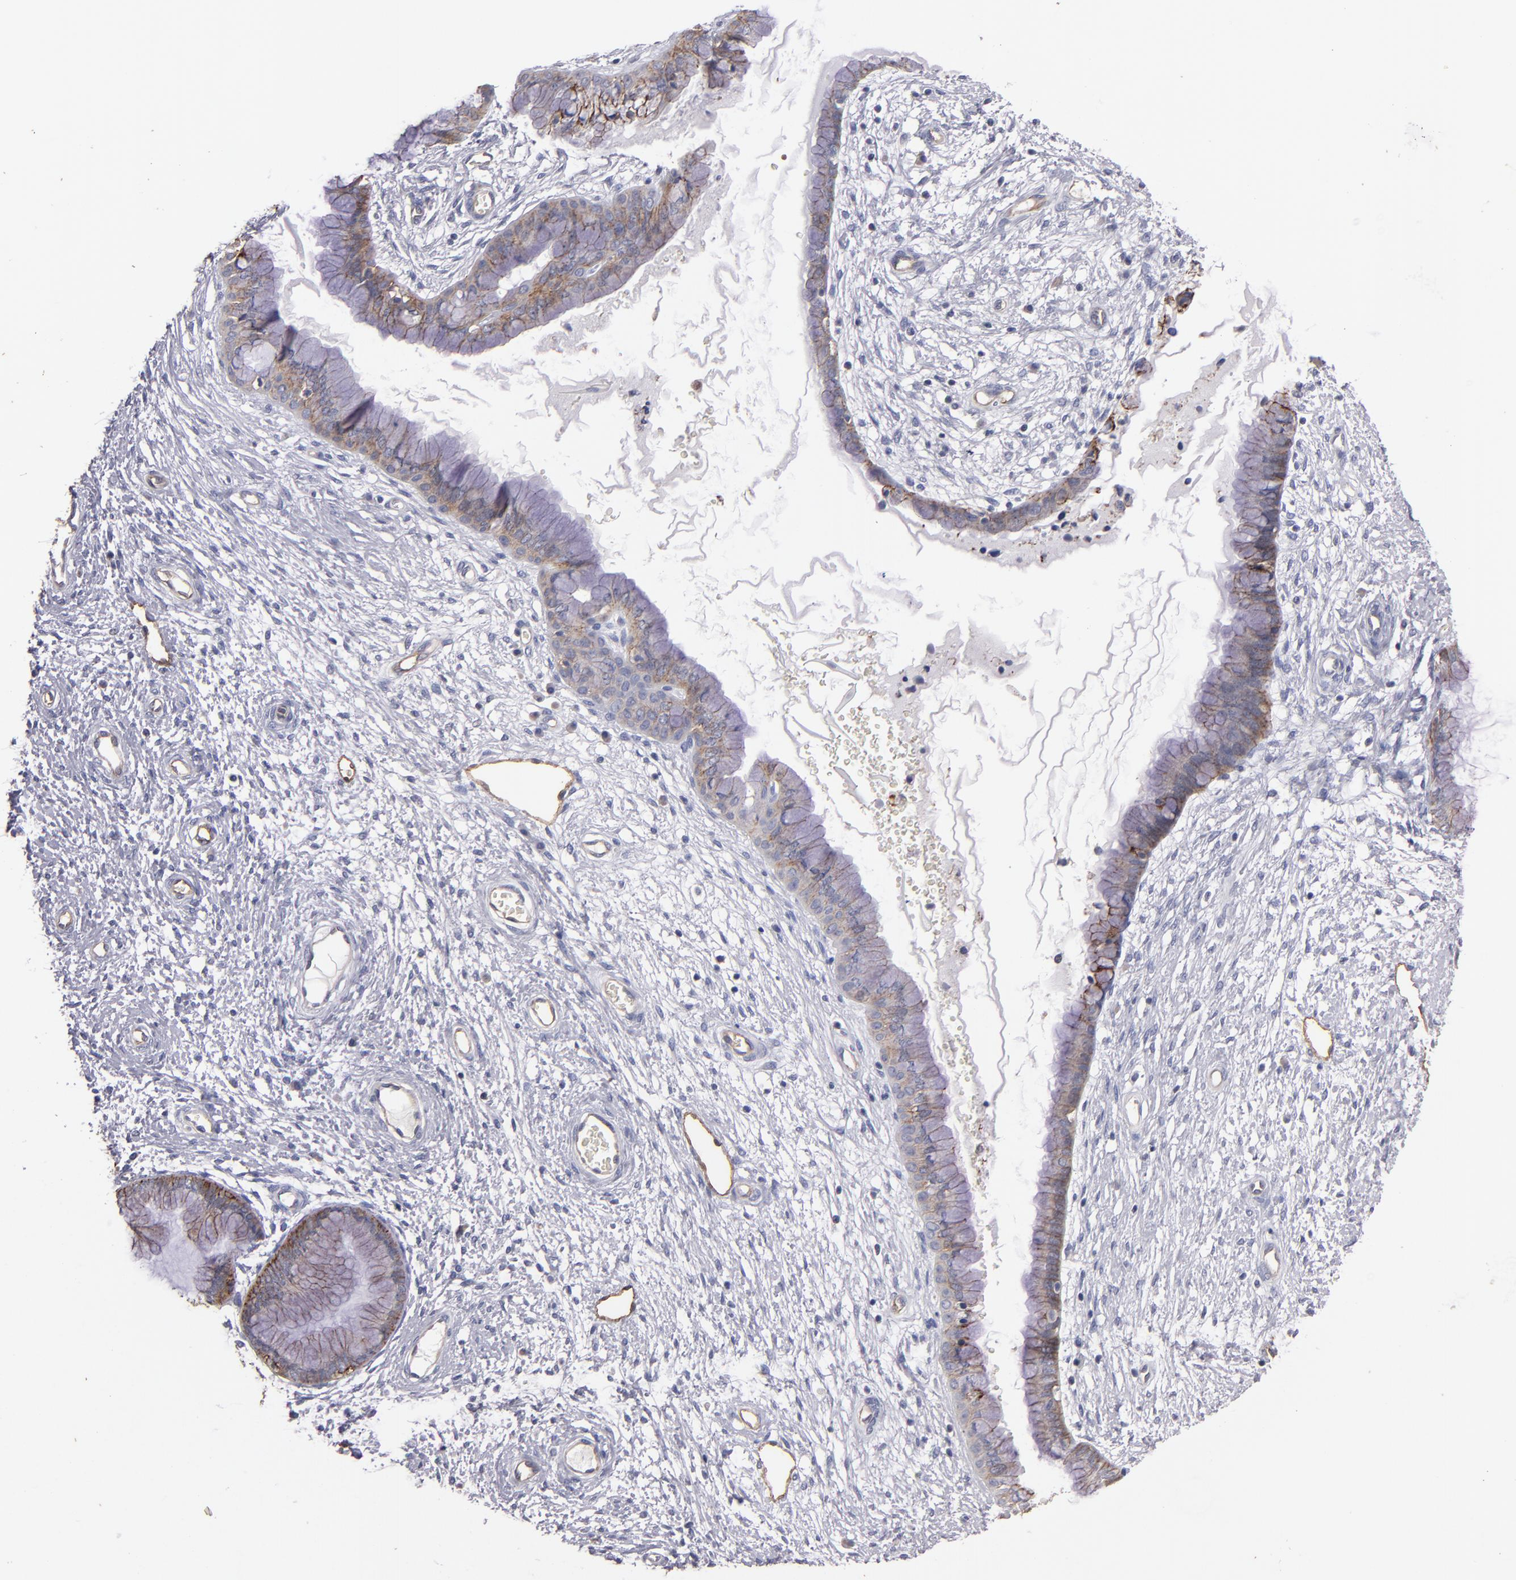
{"staining": {"intensity": "moderate", "quantity": "25%-75%", "location": "cytoplasmic/membranous"}, "tissue": "cervix", "cell_type": "Glandular cells", "image_type": "normal", "snomed": [{"axis": "morphology", "description": "Normal tissue, NOS"}, {"axis": "topography", "description": "Cervix"}], "caption": "Immunohistochemistry (IHC) micrograph of benign human cervix stained for a protein (brown), which displays medium levels of moderate cytoplasmic/membranous positivity in about 25%-75% of glandular cells.", "gene": "CLDN5", "patient": {"sex": "female", "age": 55}}